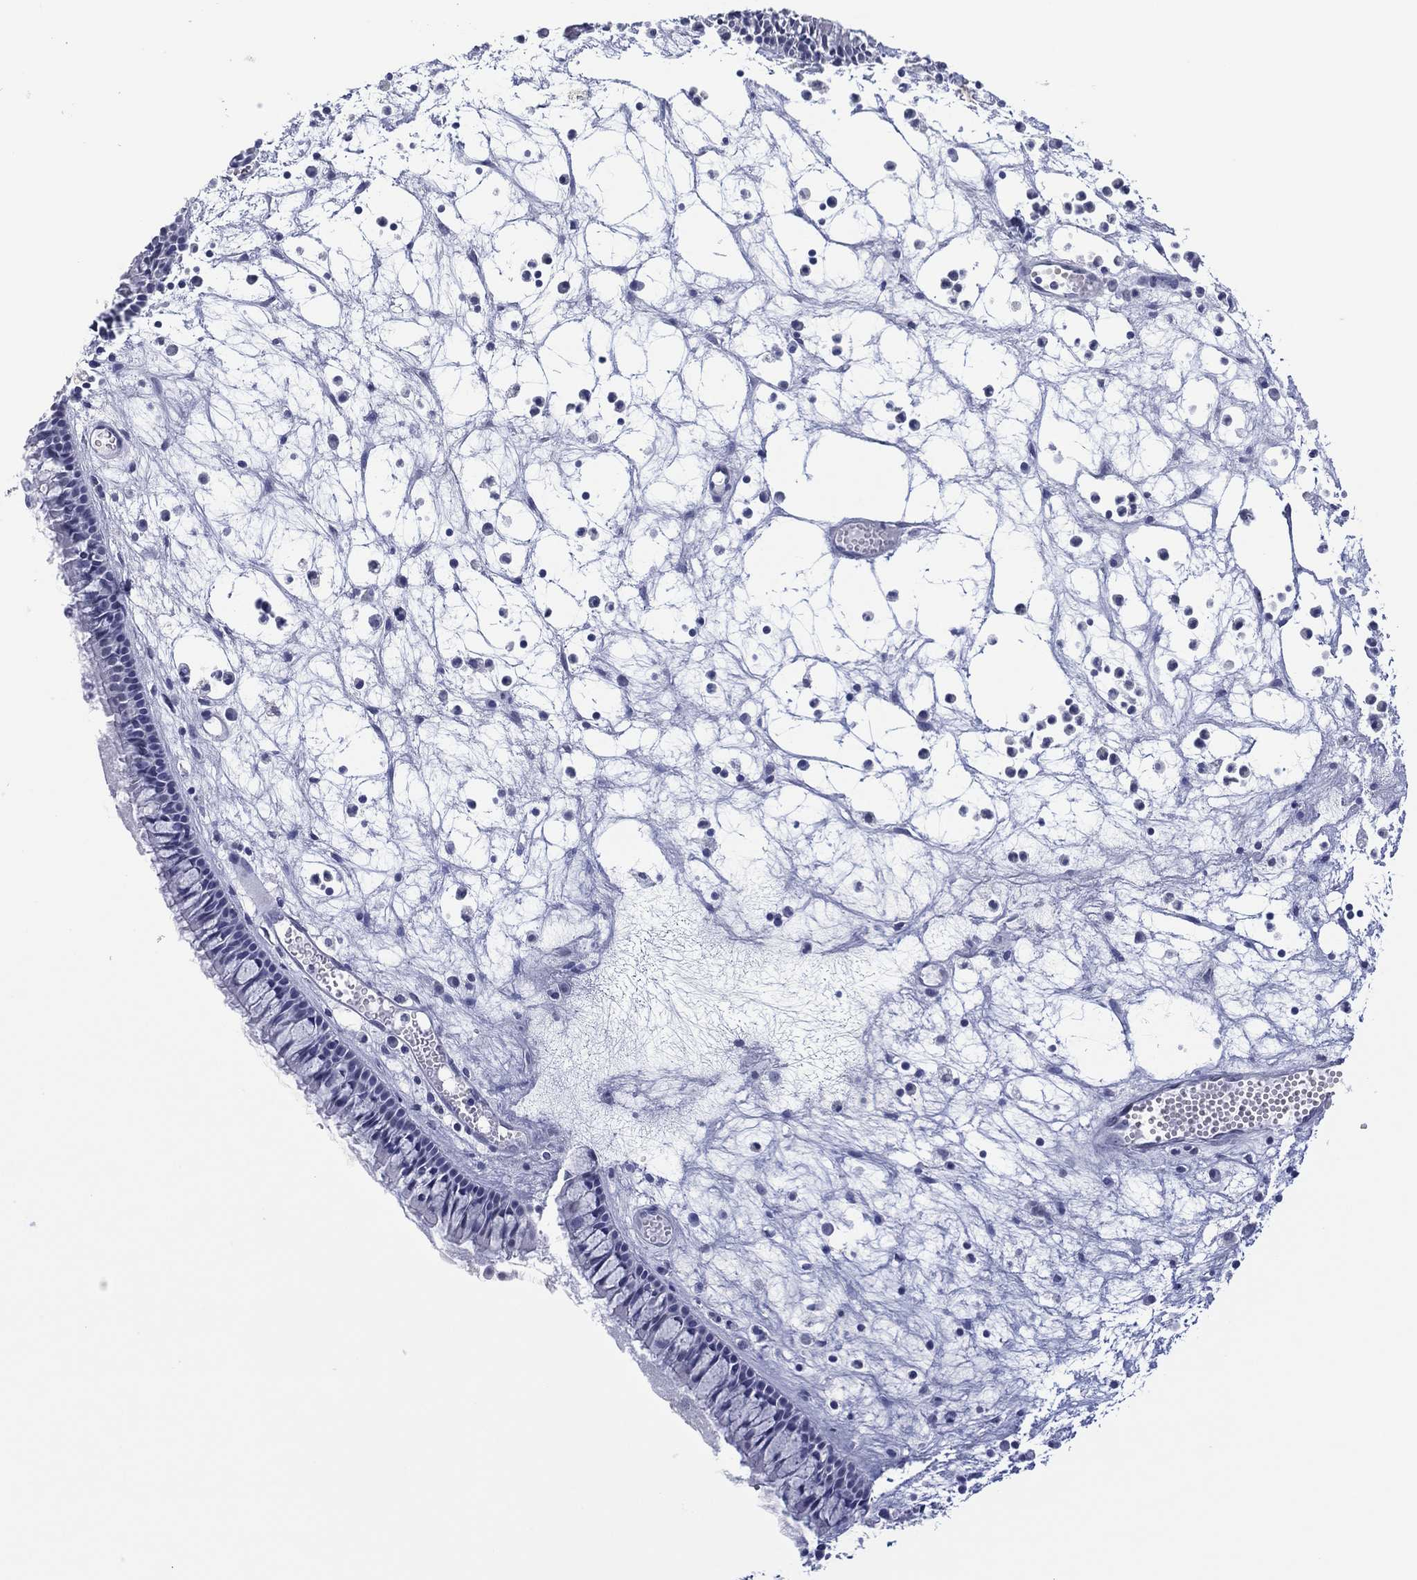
{"staining": {"intensity": "negative", "quantity": "none", "location": "none"}, "tissue": "nasopharynx", "cell_type": "Respiratory epithelial cells", "image_type": "normal", "snomed": [{"axis": "morphology", "description": "Normal tissue, NOS"}, {"axis": "topography", "description": "Nasopharynx"}], "caption": "This is an IHC histopathology image of benign human nasopharynx. There is no staining in respiratory epithelial cells.", "gene": "UTF1", "patient": {"sex": "female", "age": 47}}